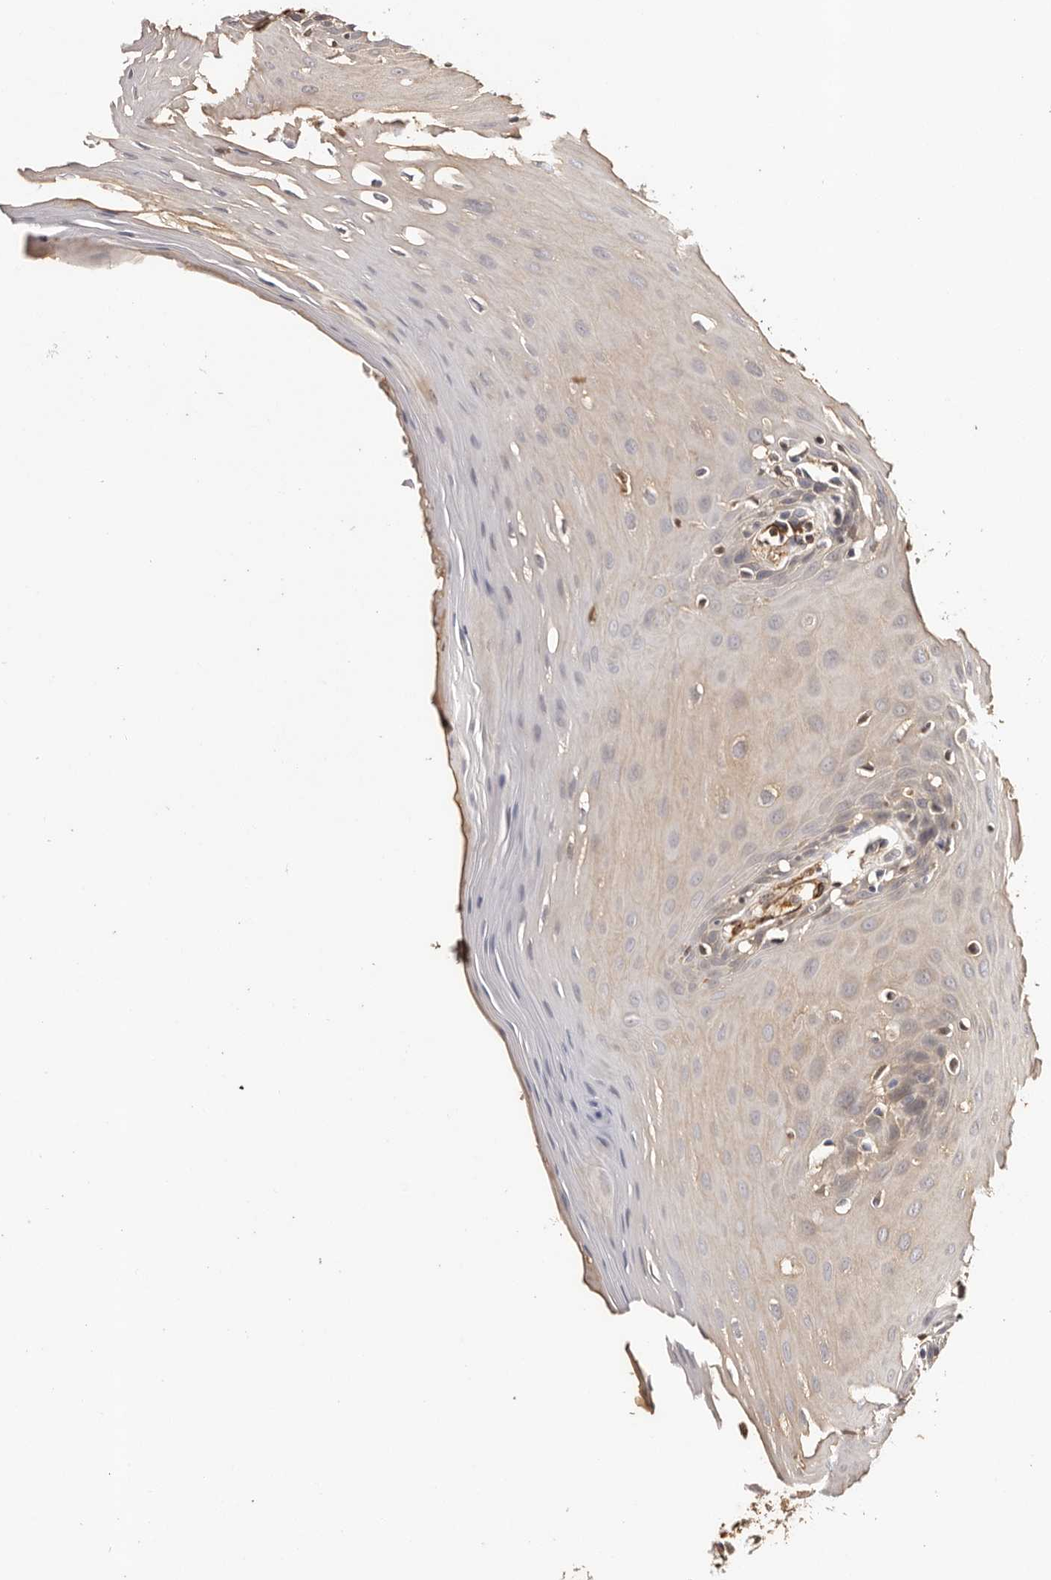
{"staining": {"intensity": "weak", "quantity": "<25%", "location": "cytoplasmic/membranous"}, "tissue": "oral mucosa", "cell_type": "Squamous epithelial cells", "image_type": "normal", "snomed": [{"axis": "morphology", "description": "Normal tissue, NOS"}, {"axis": "morphology", "description": "Squamous cell carcinoma, NOS"}, {"axis": "topography", "description": "Skeletal muscle"}, {"axis": "topography", "description": "Oral tissue"}, {"axis": "topography", "description": "Salivary gland"}, {"axis": "topography", "description": "Head-Neck"}], "caption": "A high-resolution histopathology image shows immunohistochemistry (IHC) staining of benign oral mucosa, which displays no significant staining in squamous epithelial cells.", "gene": "ZNF557", "patient": {"sex": "male", "age": 54}}